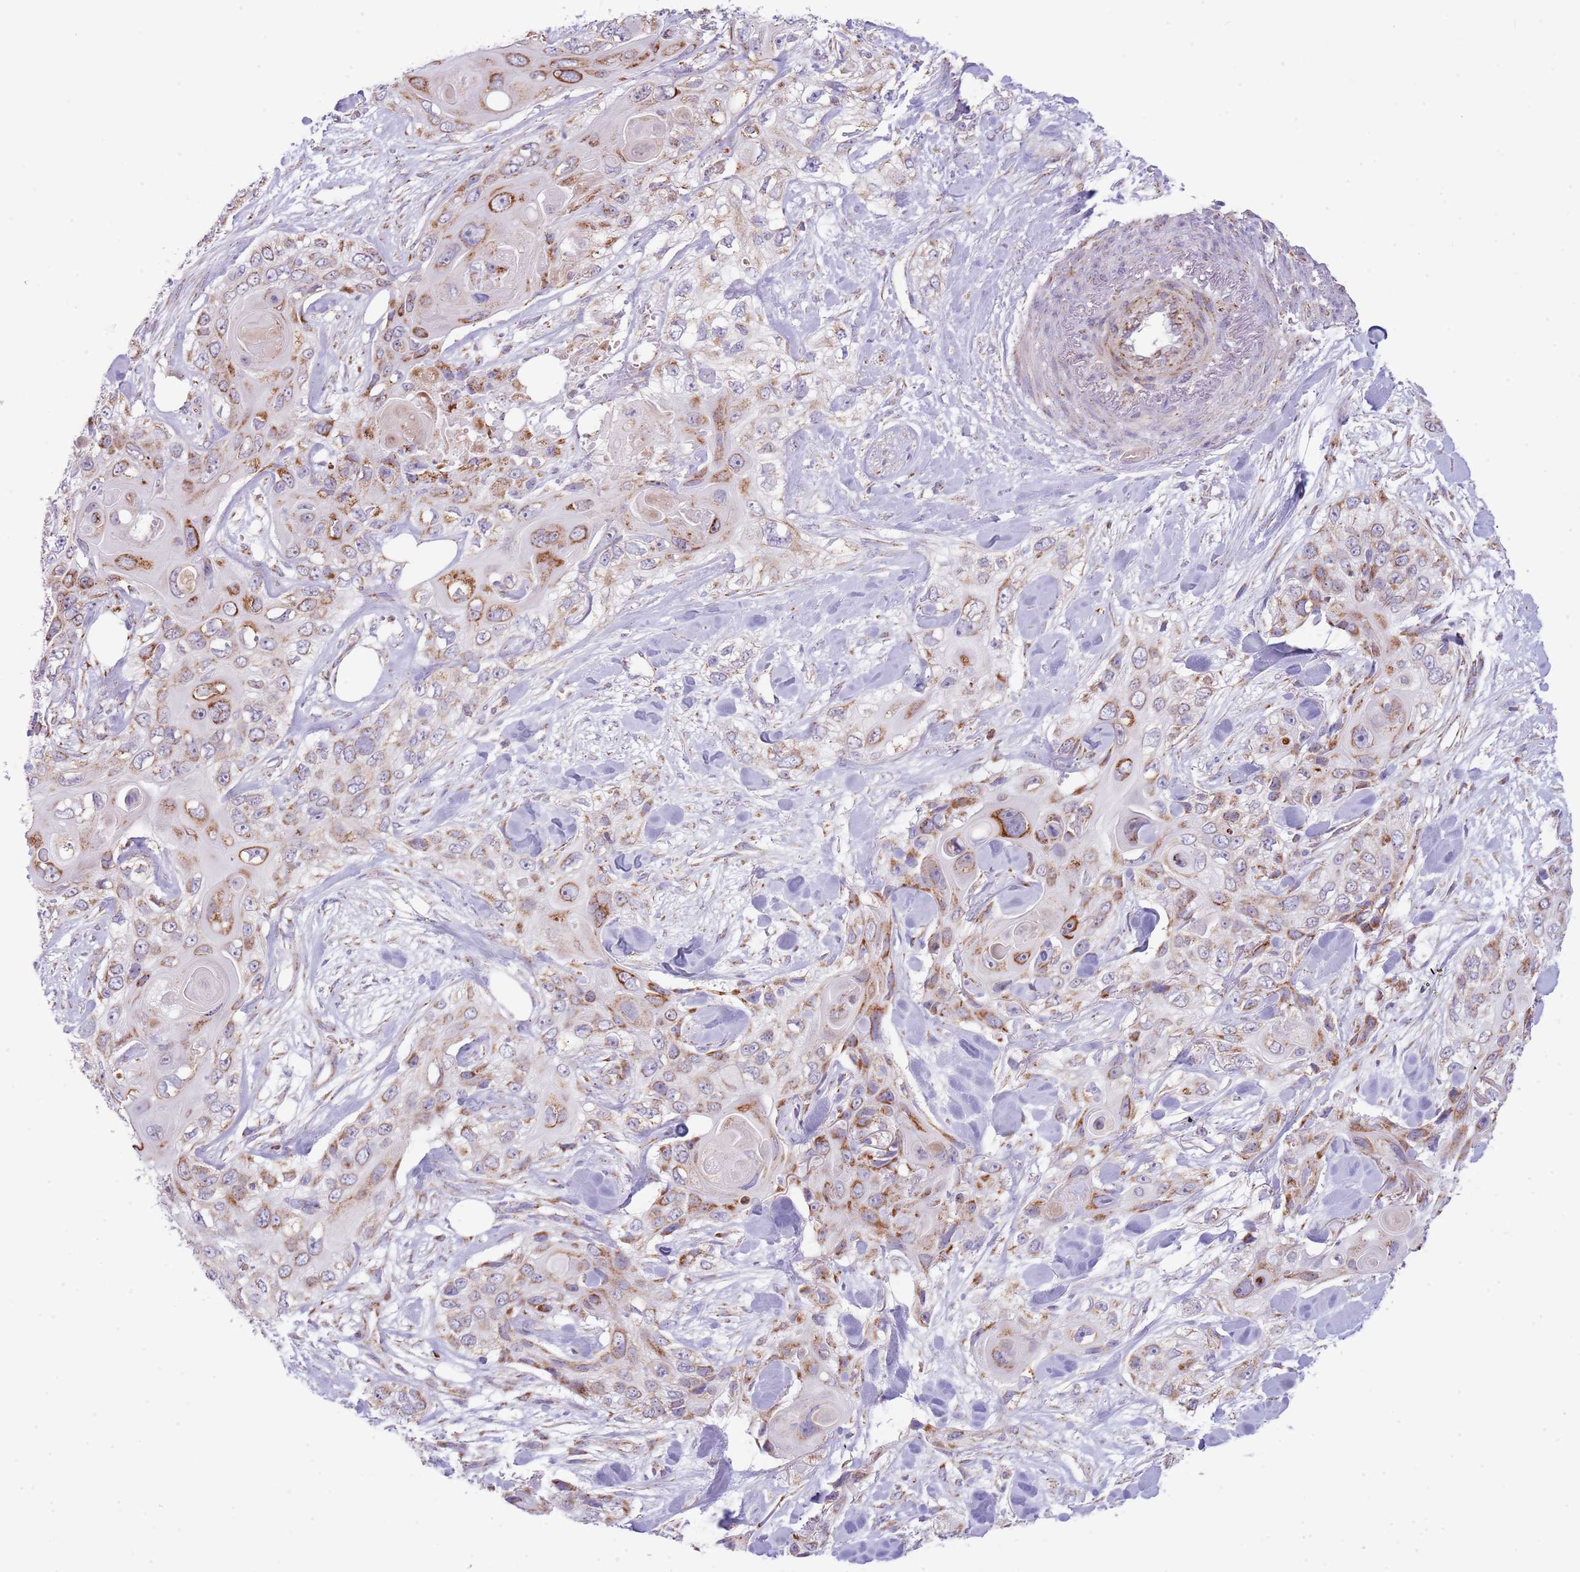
{"staining": {"intensity": "moderate", "quantity": ">75%", "location": "cytoplasmic/membranous"}, "tissue": "skin cancer", "cell_type": "Tumor cells", "image_type": "cancer", "snomed": [{"axis": "morphology", "description": "Normal tissue, NOS"}, {"axis": "morphology", "description": "Squamous cell carcinoma, NOS"}, {"axis": "topography", "description": "Skin"}], "caption": "Skin cancer stained for a protein reveals moderate cytoplasmic/membranous positivity in tumor cells.", "gene": "LHX6", "patient": {"sex": "male", "age": 72}}